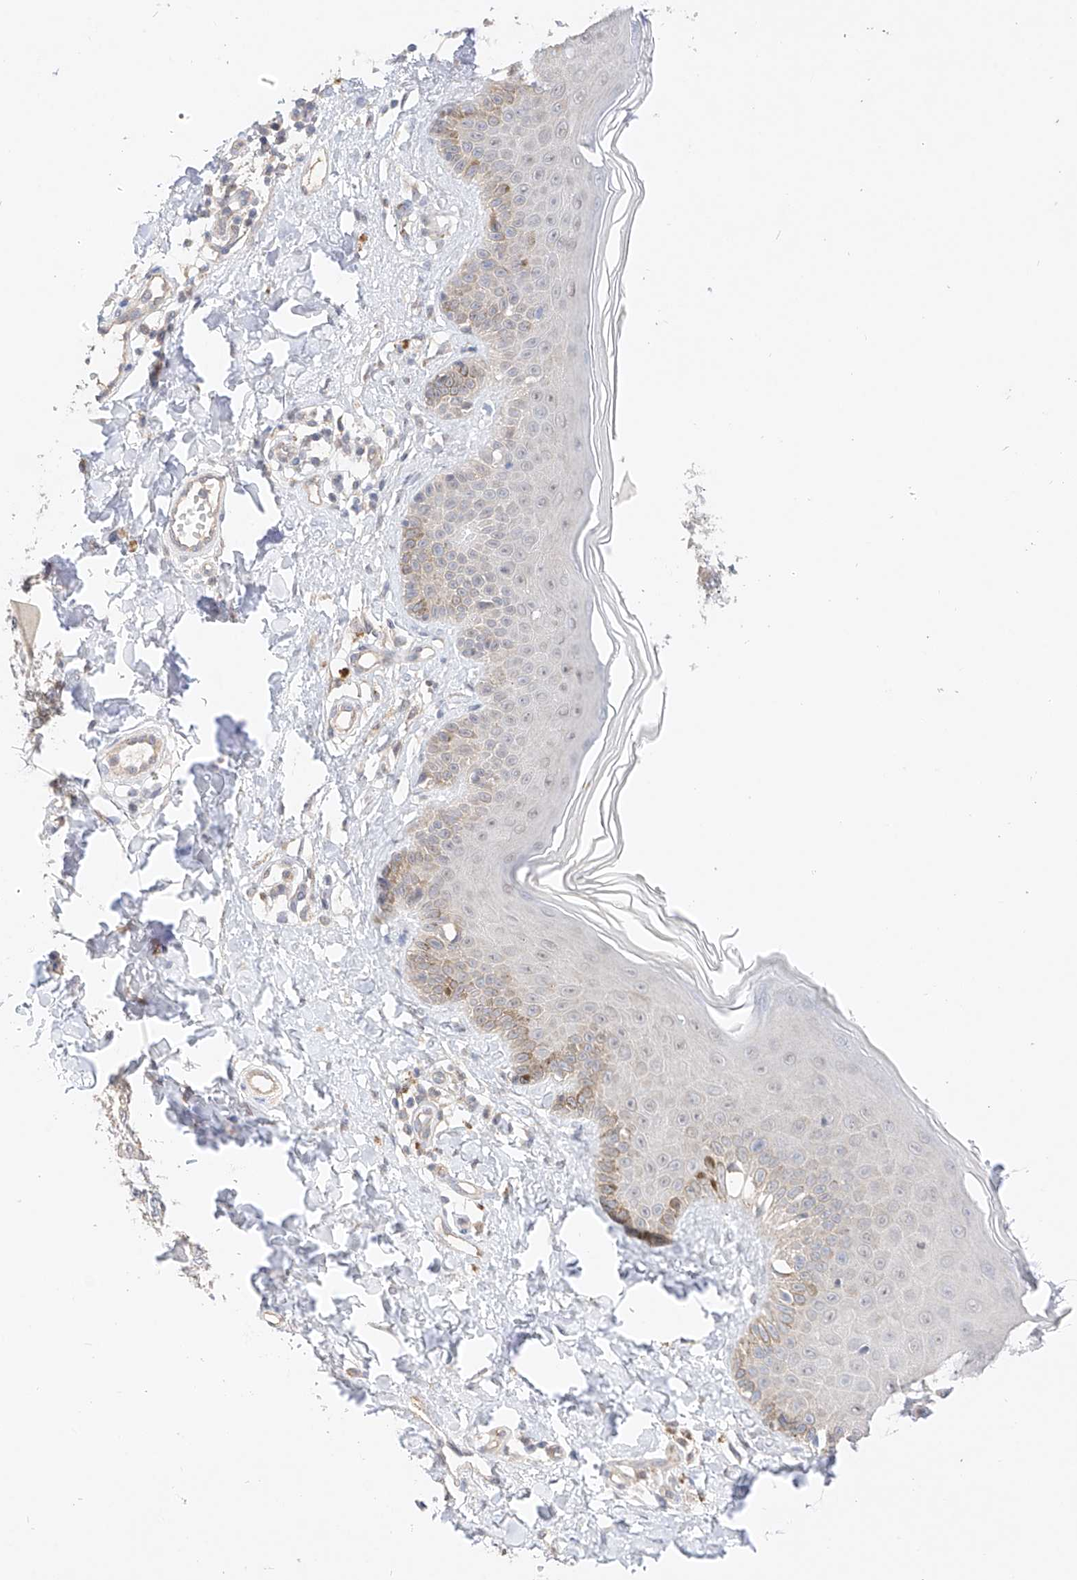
{"staining": {"intensity": "weak", "quantity": ">75%", "location": "cytoplasmic/membranous"}, "tissue": "skin", "cell_type": "Fibroblasts", "image_type": "normal", "snomed": [{"axis": "morphology", "description": "Normal tissue, NOS"}, {"axis": "topography", "description": "Skin"}], "caption": "Weak cytoplasmic/membranous positivity for a protein is identified in approximately >75% of fibroblasts of benign skin using immunohistochemistry.", "gene": "IL22RA2", "patient": {"sex": "male", "age": 52}}